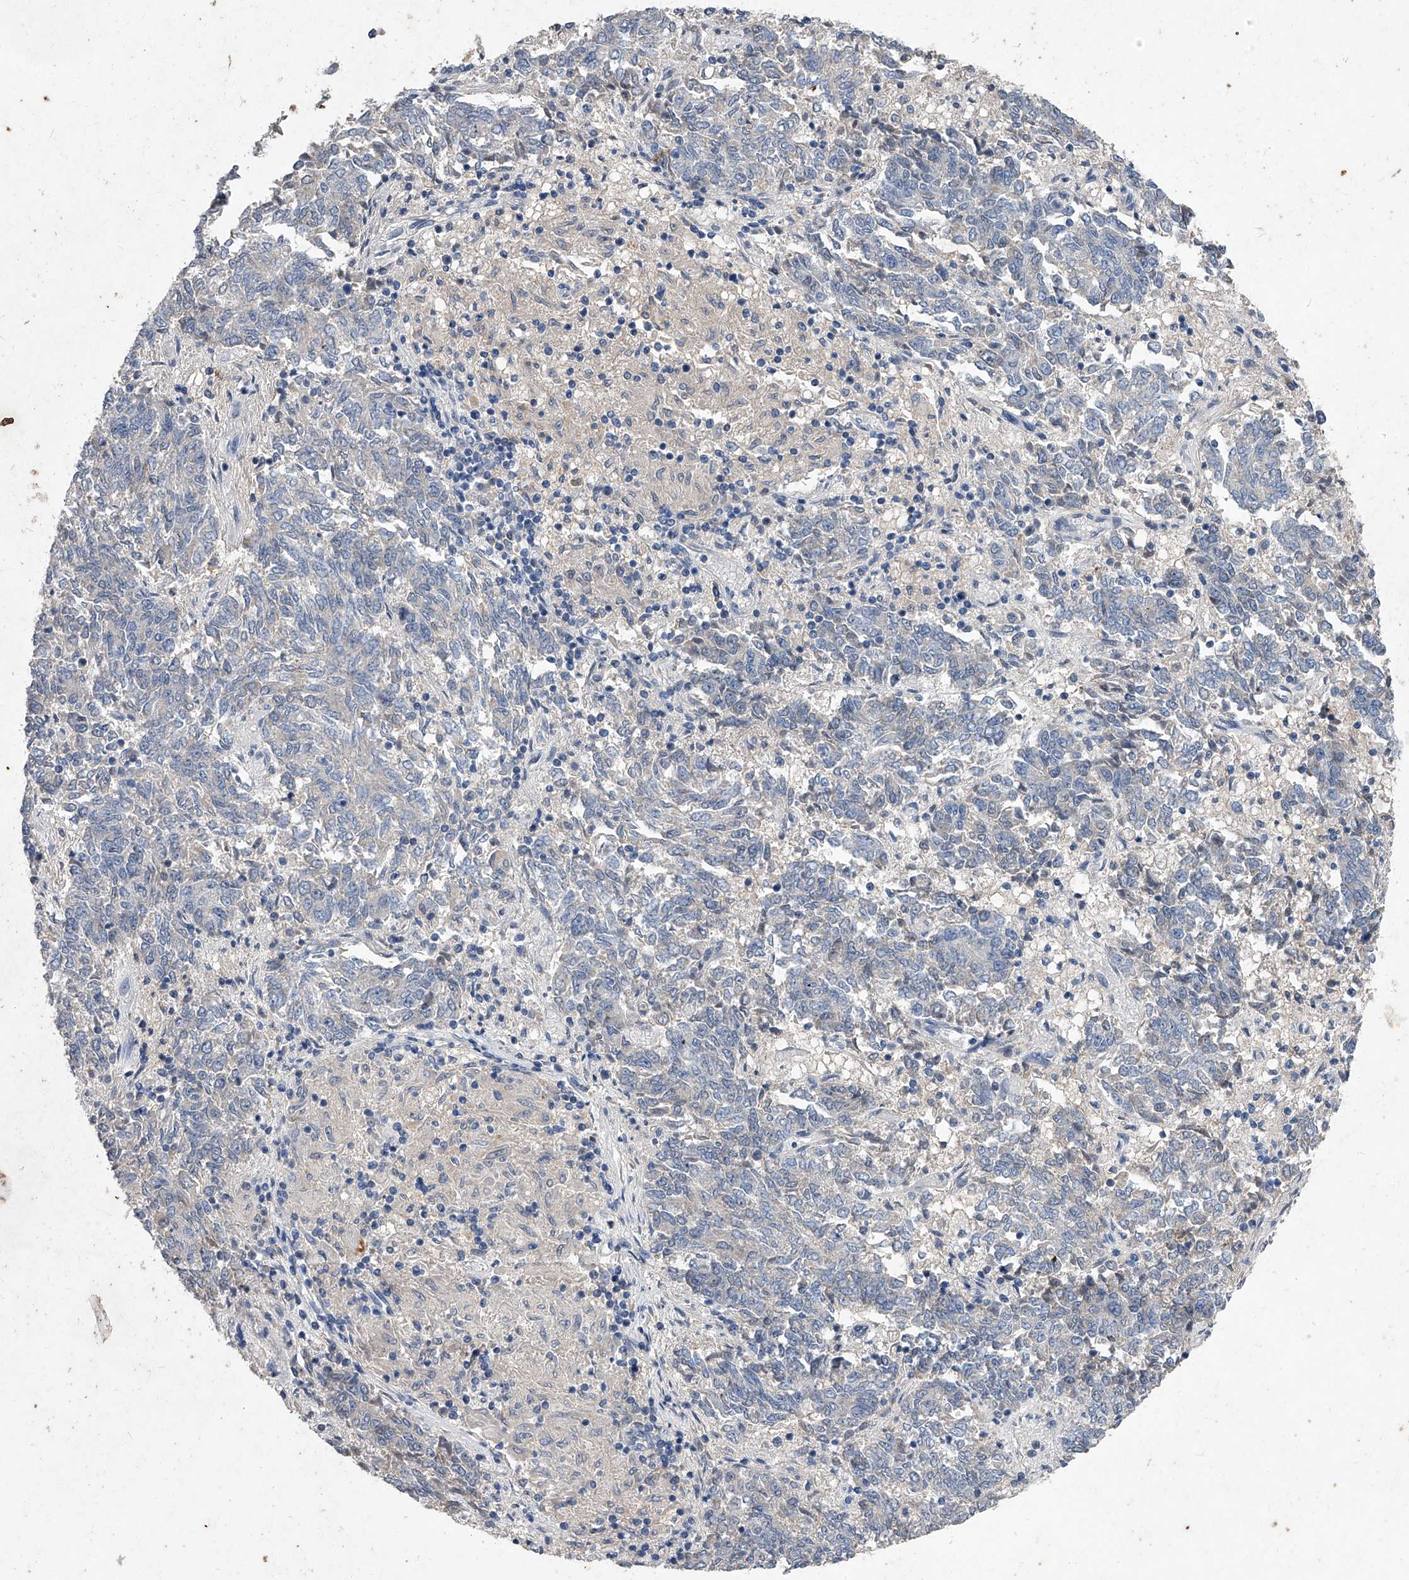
{"staining": {"intensity": "negative", "quantity": "none", "location": "none"}, "tissue": "endometrial cancer", "cell_type": "Tumor cells", "image_type": "cancer", "snomed": [{"axis": "morphology", "description": "Adenocarcinoma, NOS"}, {"axis": "topography", "description": "Endometrium"}], "caption": "DAB immunohistochemical staining of human adenocarcinoma (endometrial) demonstrates no significant expression in tumor cells.", "gene": "C5", "patient": {"sex": "female", "age": 80}}